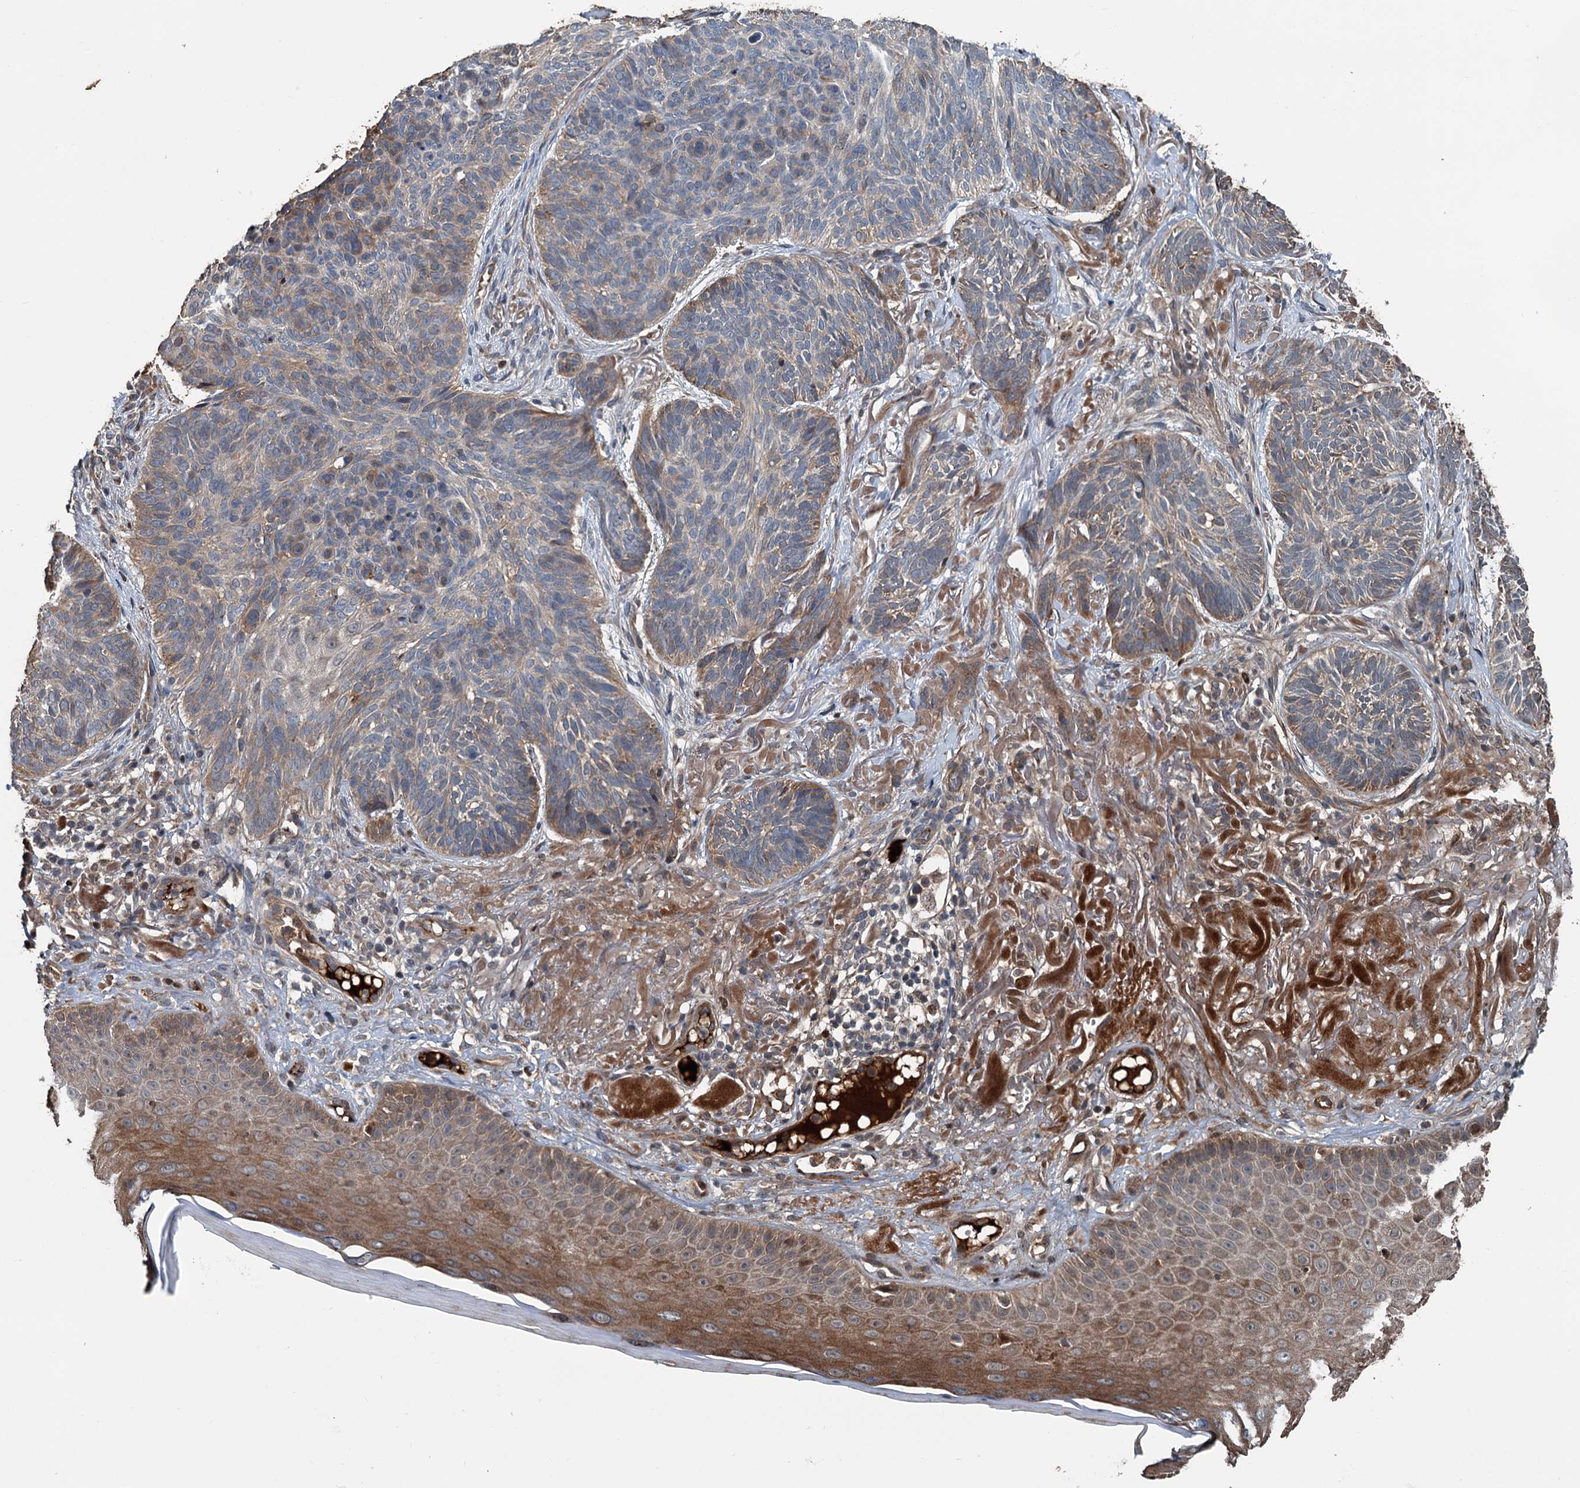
{"staining": {"intensity": "weak", "quantity": "<25%", "location": "cytoplasmic/membranous"}, "tissue": "skin cancer", "cell_type": "Tumor cells", "image_type": "cancer", "snomed": [{"axis": "morphology", "description": "Normal tissue, NOS"}, {"axis": "morphology", "description": "Basal cell carcinoma"}, {"axis": "topography", "description": "Skin"}], "caption": "This is an immunohistochemistry (IHC) image of human skin basal cell carcinoma. There is no positivity in tumor cells.", "gene": "TEDC1", "patient": {"sex": "male", "age": 66}}